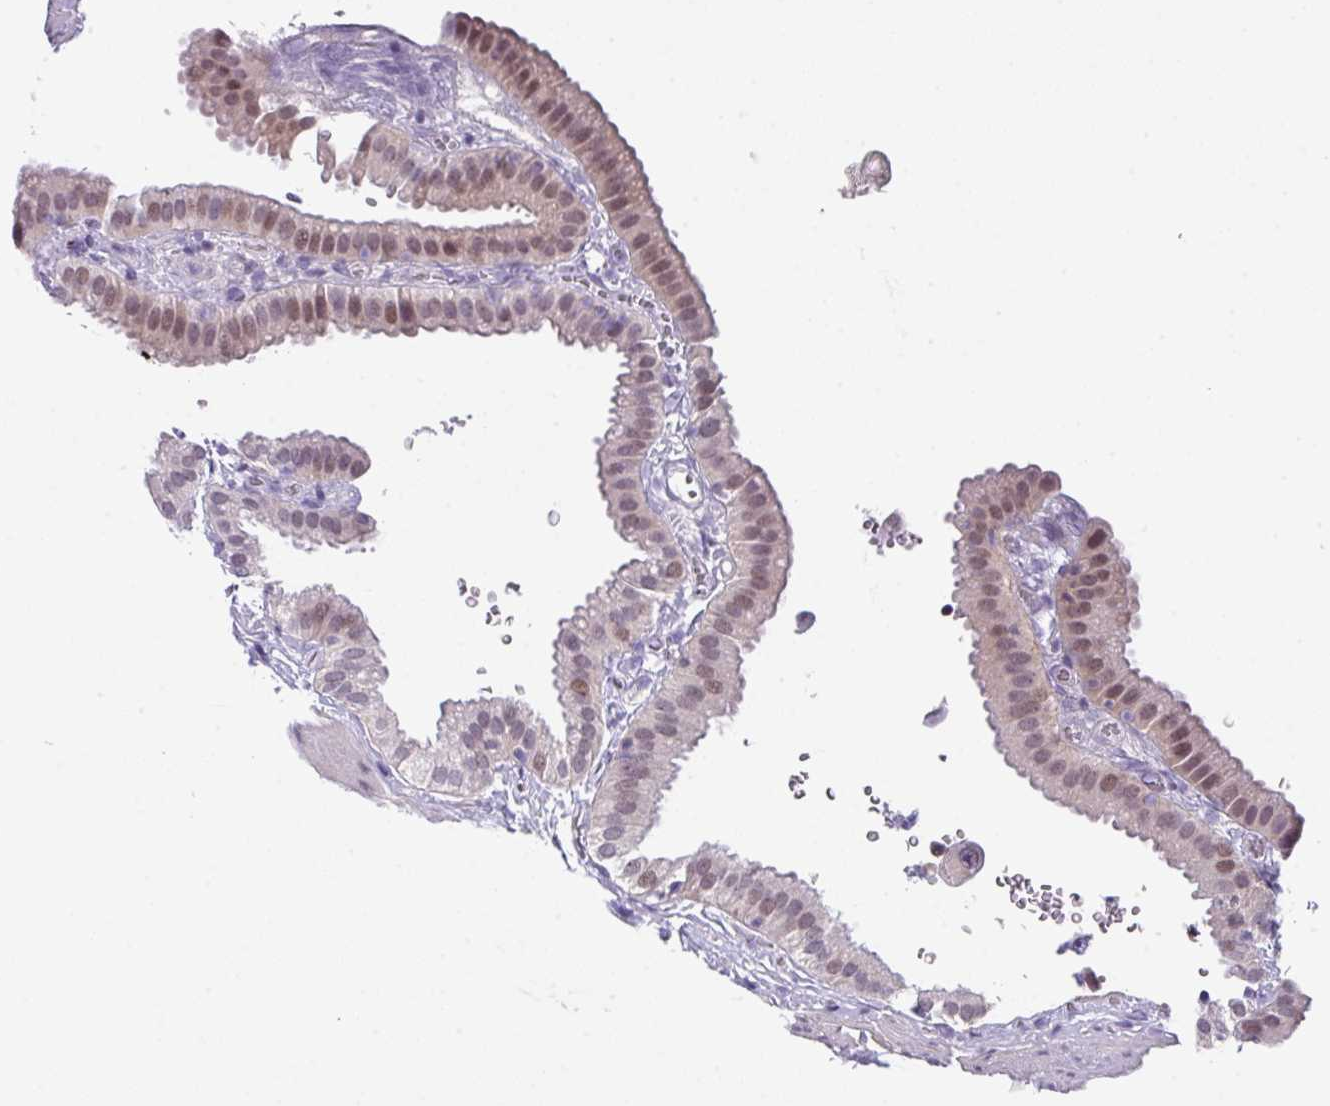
{"staining": {"intensity": "moderate", "quantity": "25%-75%", "location": "nuclear"}, "tissue": "gallbladder", "cell_type": "Glandular cells", "image_type": "normal", "snomed": [{"axis": "morphology", "description": "Normal tissue, NOS"}, {"axis": "topography", "description": "Gallbladder"}], "caption": "Immunohistochemistry (IHC) image of benign gallbladder stained for a protein (brown), which reveals medium levels of moderate nuclear staining in about 25%-75% of glandular cells.", "gene": "ZFP3", "patient": {"sex": "female", "age": 61}}